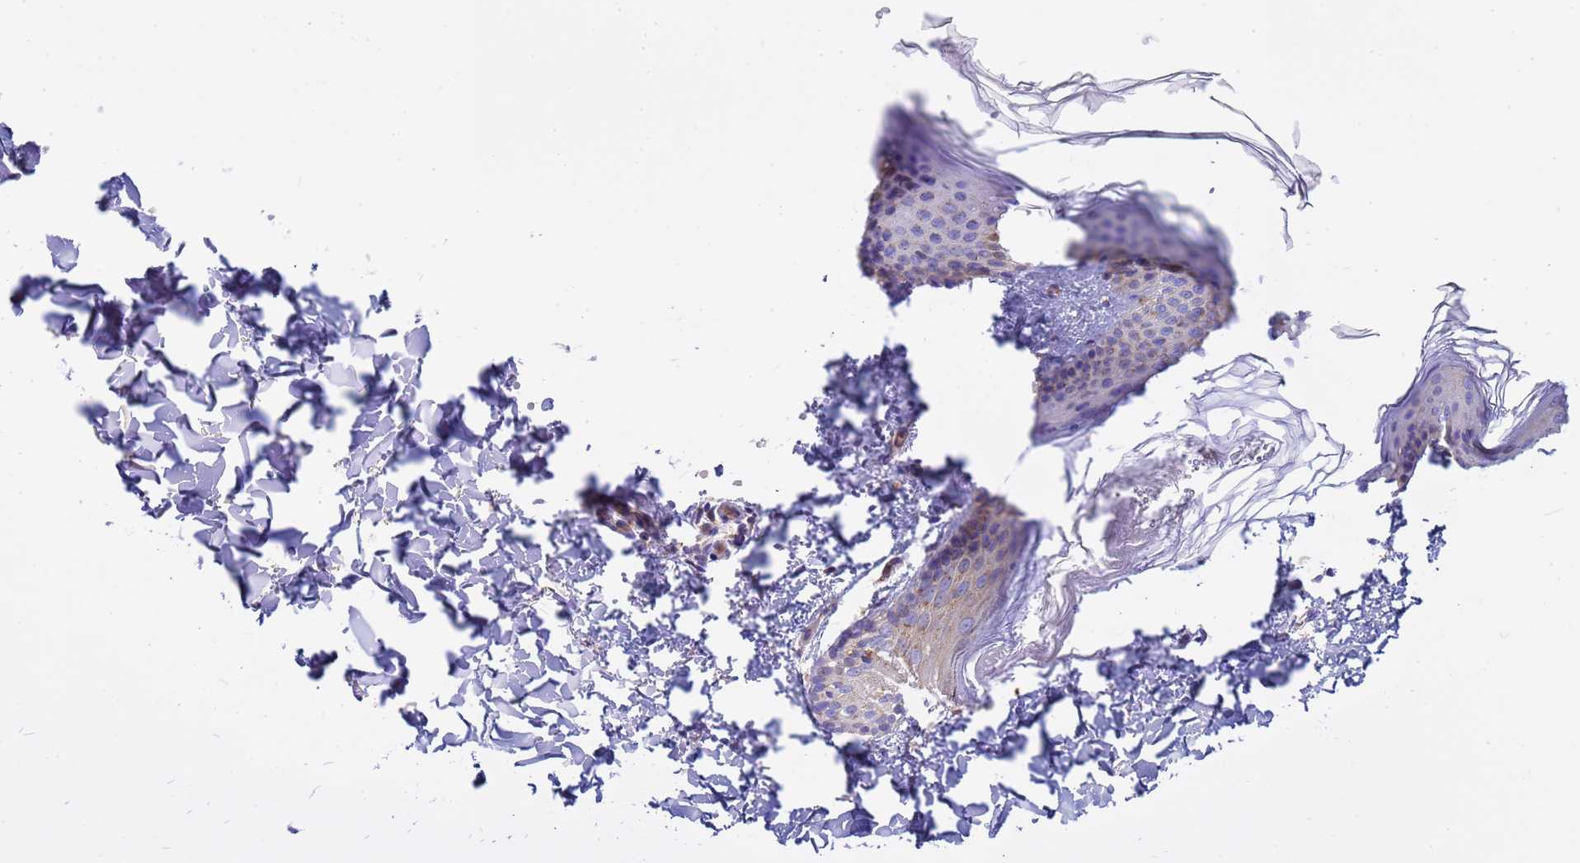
{"staining": {"intensity": "negative", "quantity": "none", "location": "none"}, "tissue": "skin", "cell_type": "Fibroblasts", "image_type": "normal", "snomed": [{"axis": "morphology", "description": "Normal tissue, NOS"}, {"axis": "topography", "description": "Skin"}], "caption": "Protein analysis of benign skin exhibits no significant expression in fibroblasts.", "gene": "ANAPC1", "patient": {"sex": "female", "age": 58}}